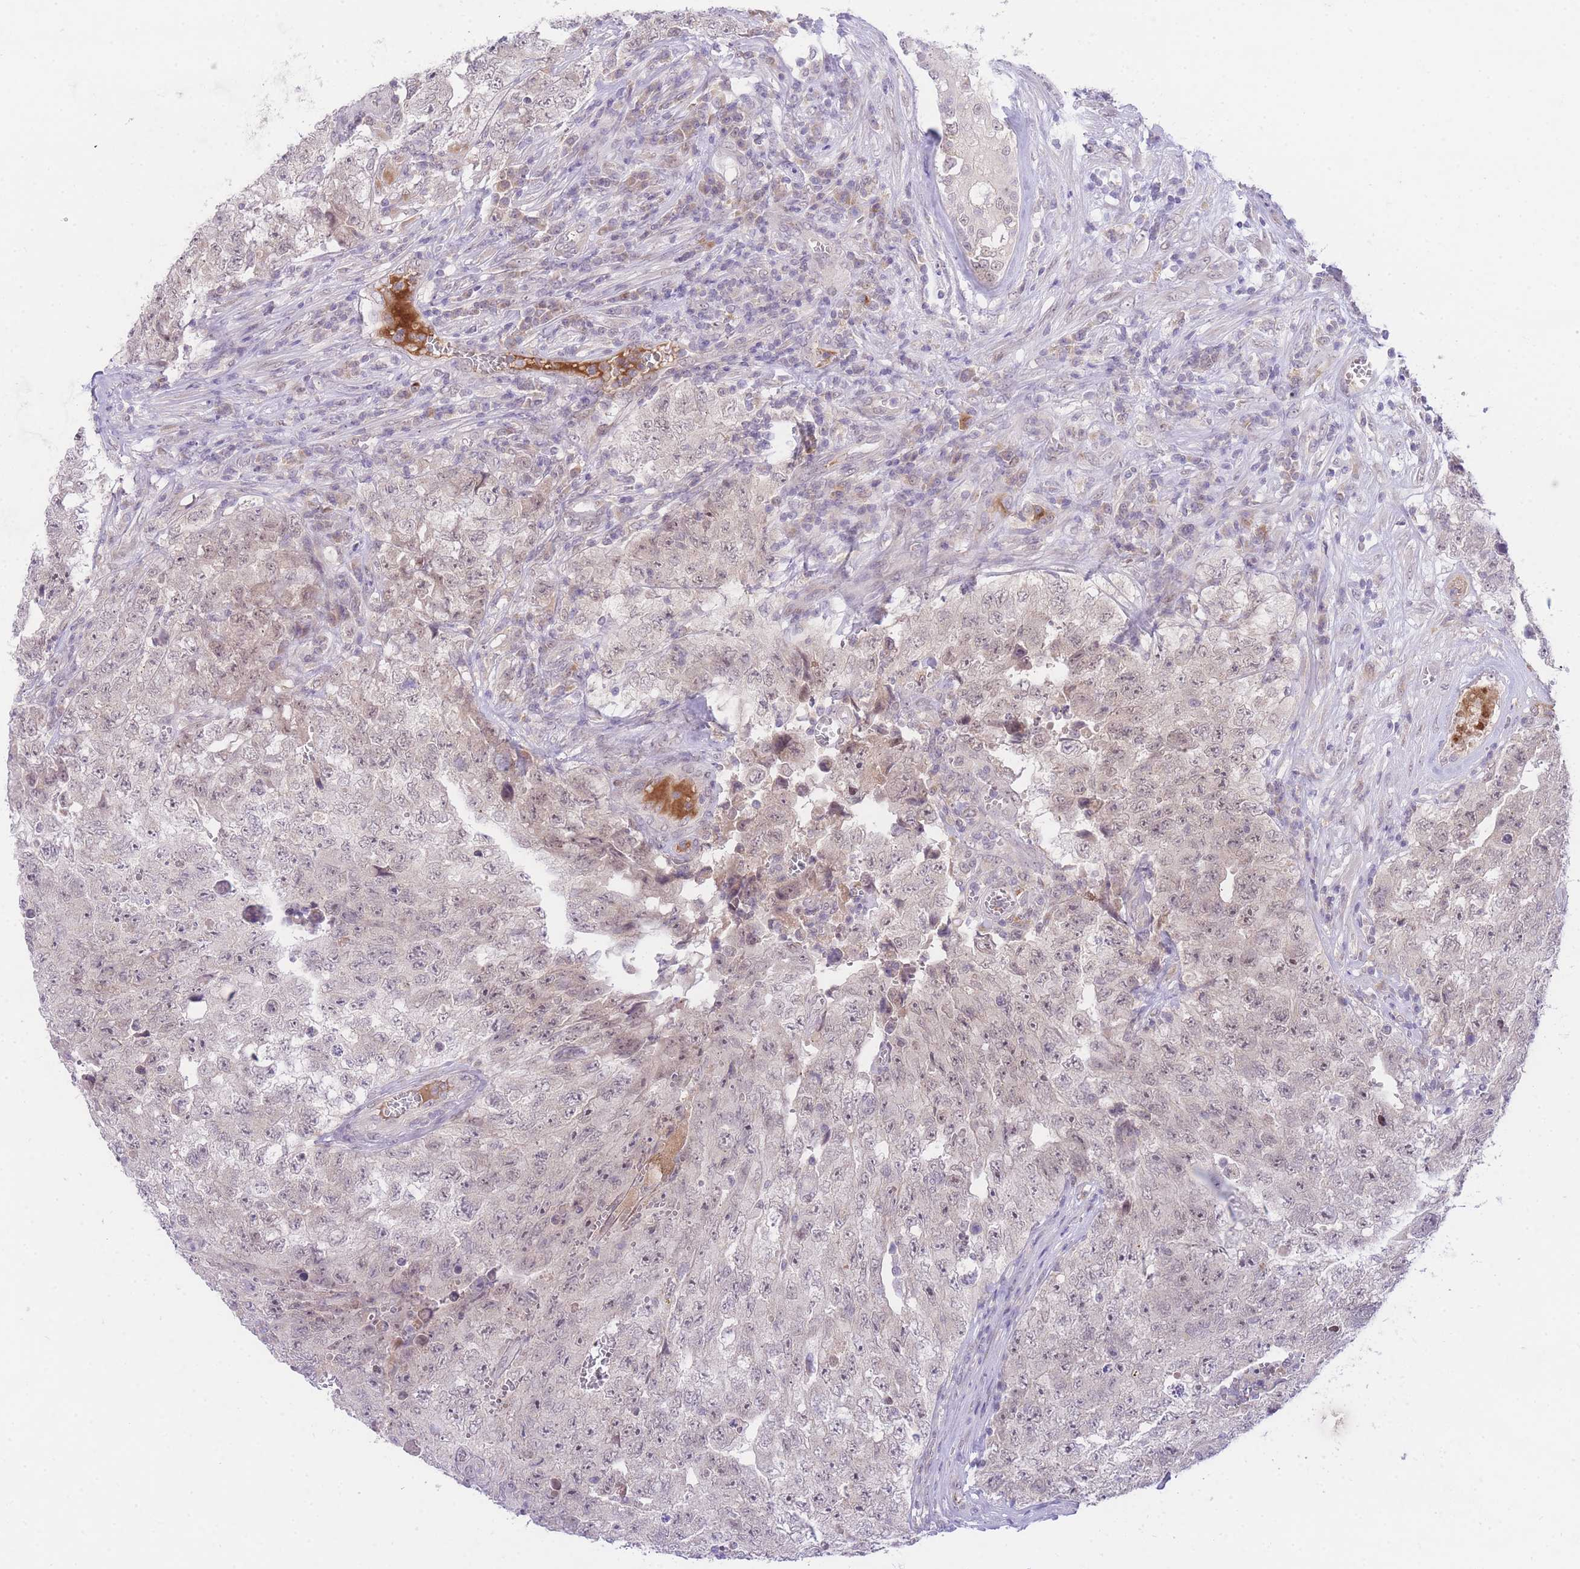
{"staining": {"intensity": "weak", "quantity": "25%-75%", "location": "nuclear"}, "tissue": "testis cancer", "cell_type": "Tumor cells", "image_type": "cancer", "snomed": [{"axis": "morphology", "description": "Carcinoma, Embryonal, NOS"}, {"axis": "topography", "description": "Testis"}], "caption": "Testis cancer stained for a protein (brown) demonstrates weak nuclear positive expression in about 25%-75% of tumor cells.", "gene": "SLC25A33", "patient": {"sex": "male", "age": 17}}